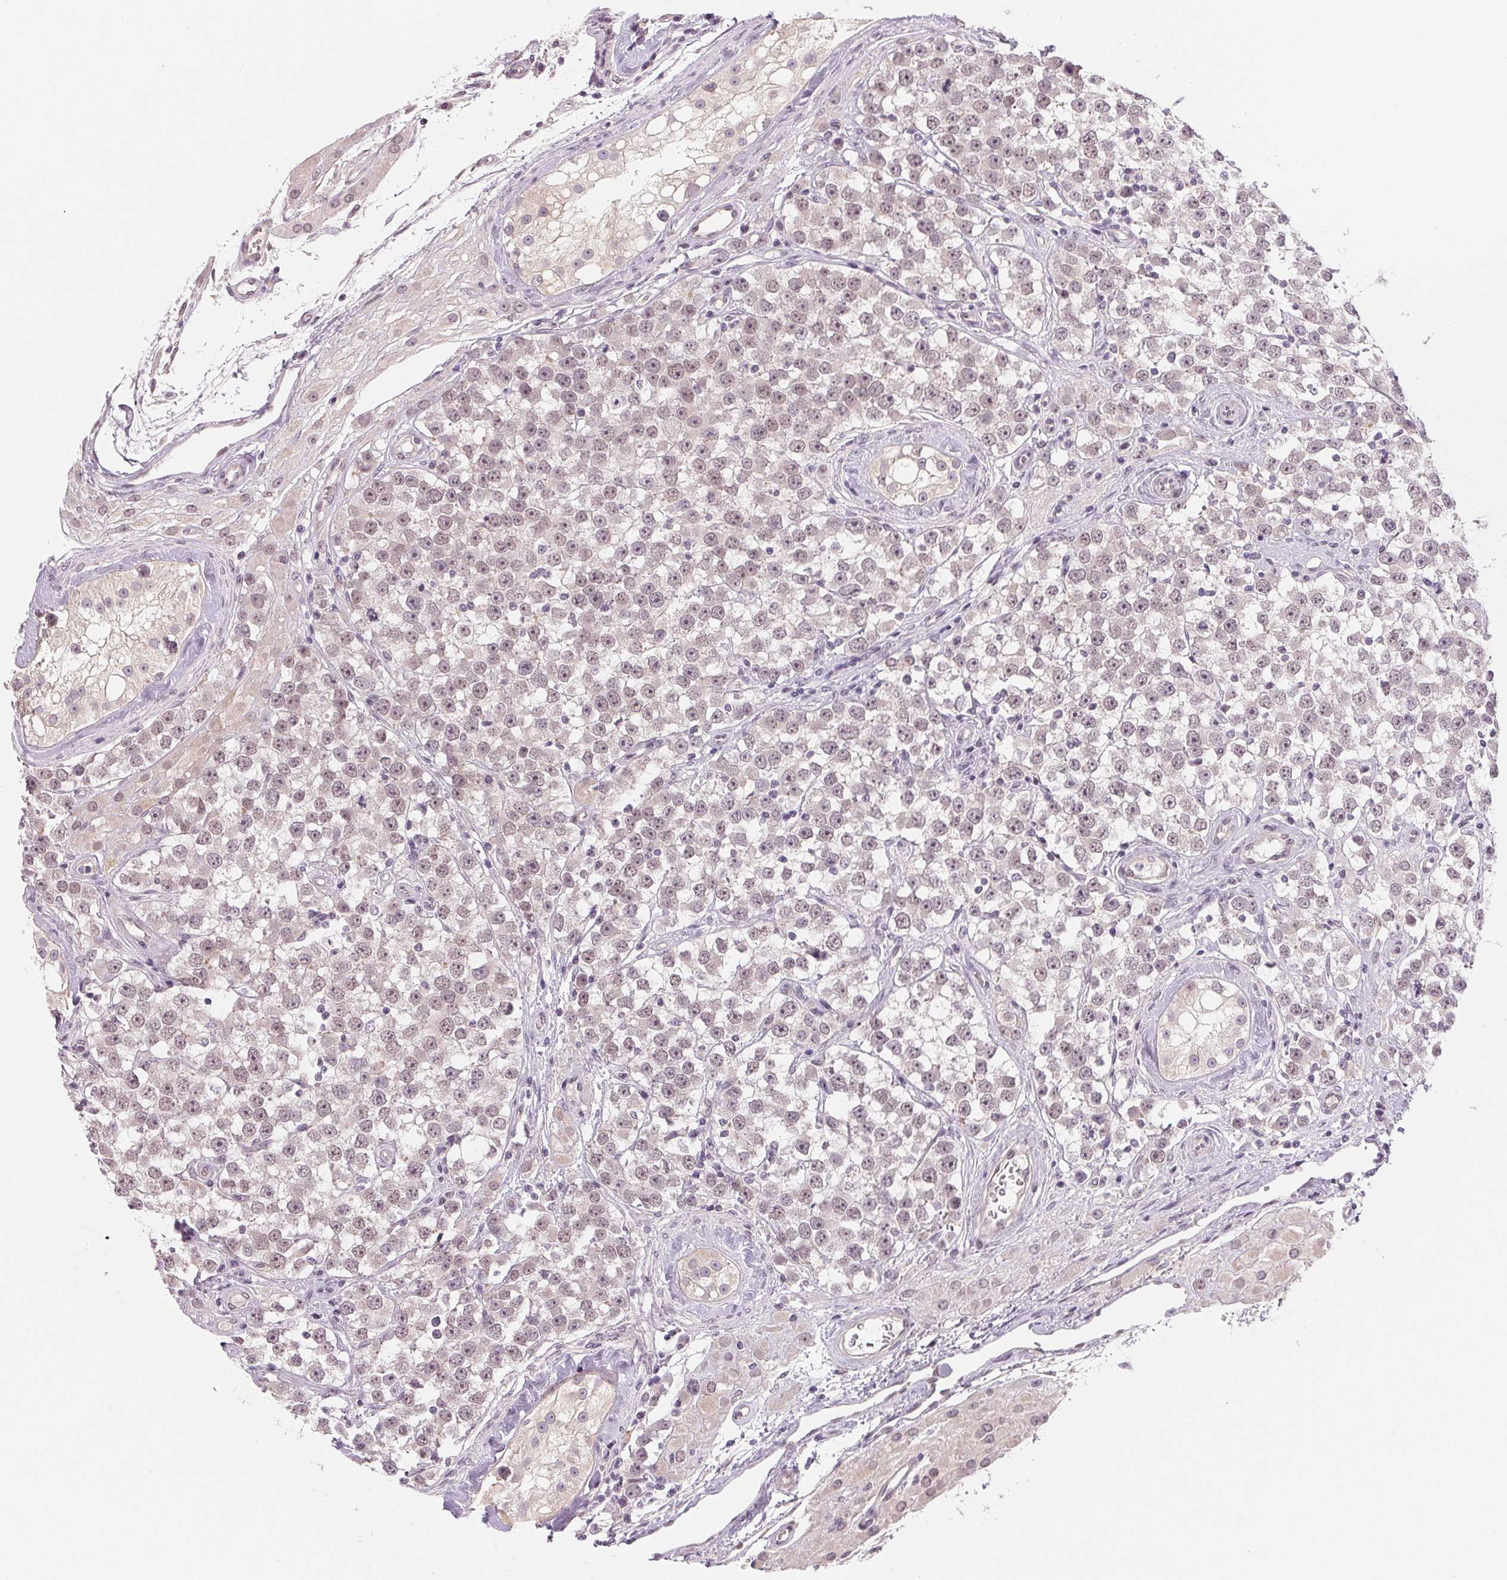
{"staining": {"intensity": "negative", "quantity": "none", "location": "none"}, "tissue": "testis cancer", "cell_type": "Tumor cells", "image_type": "cancer", "snomed": [{"axis": "morphology", "description": "Seminoma, NOS"}, {"axis": "topography", "description": "Testis"}], "caption": "This is a photomicrograph of IHC staining of testis cancer (seminoma), which shows no expression in tumor cells. Nuclei are stained in blue.", "gene": "CFC1", "patient": {"sex": "male", "age": 34}}